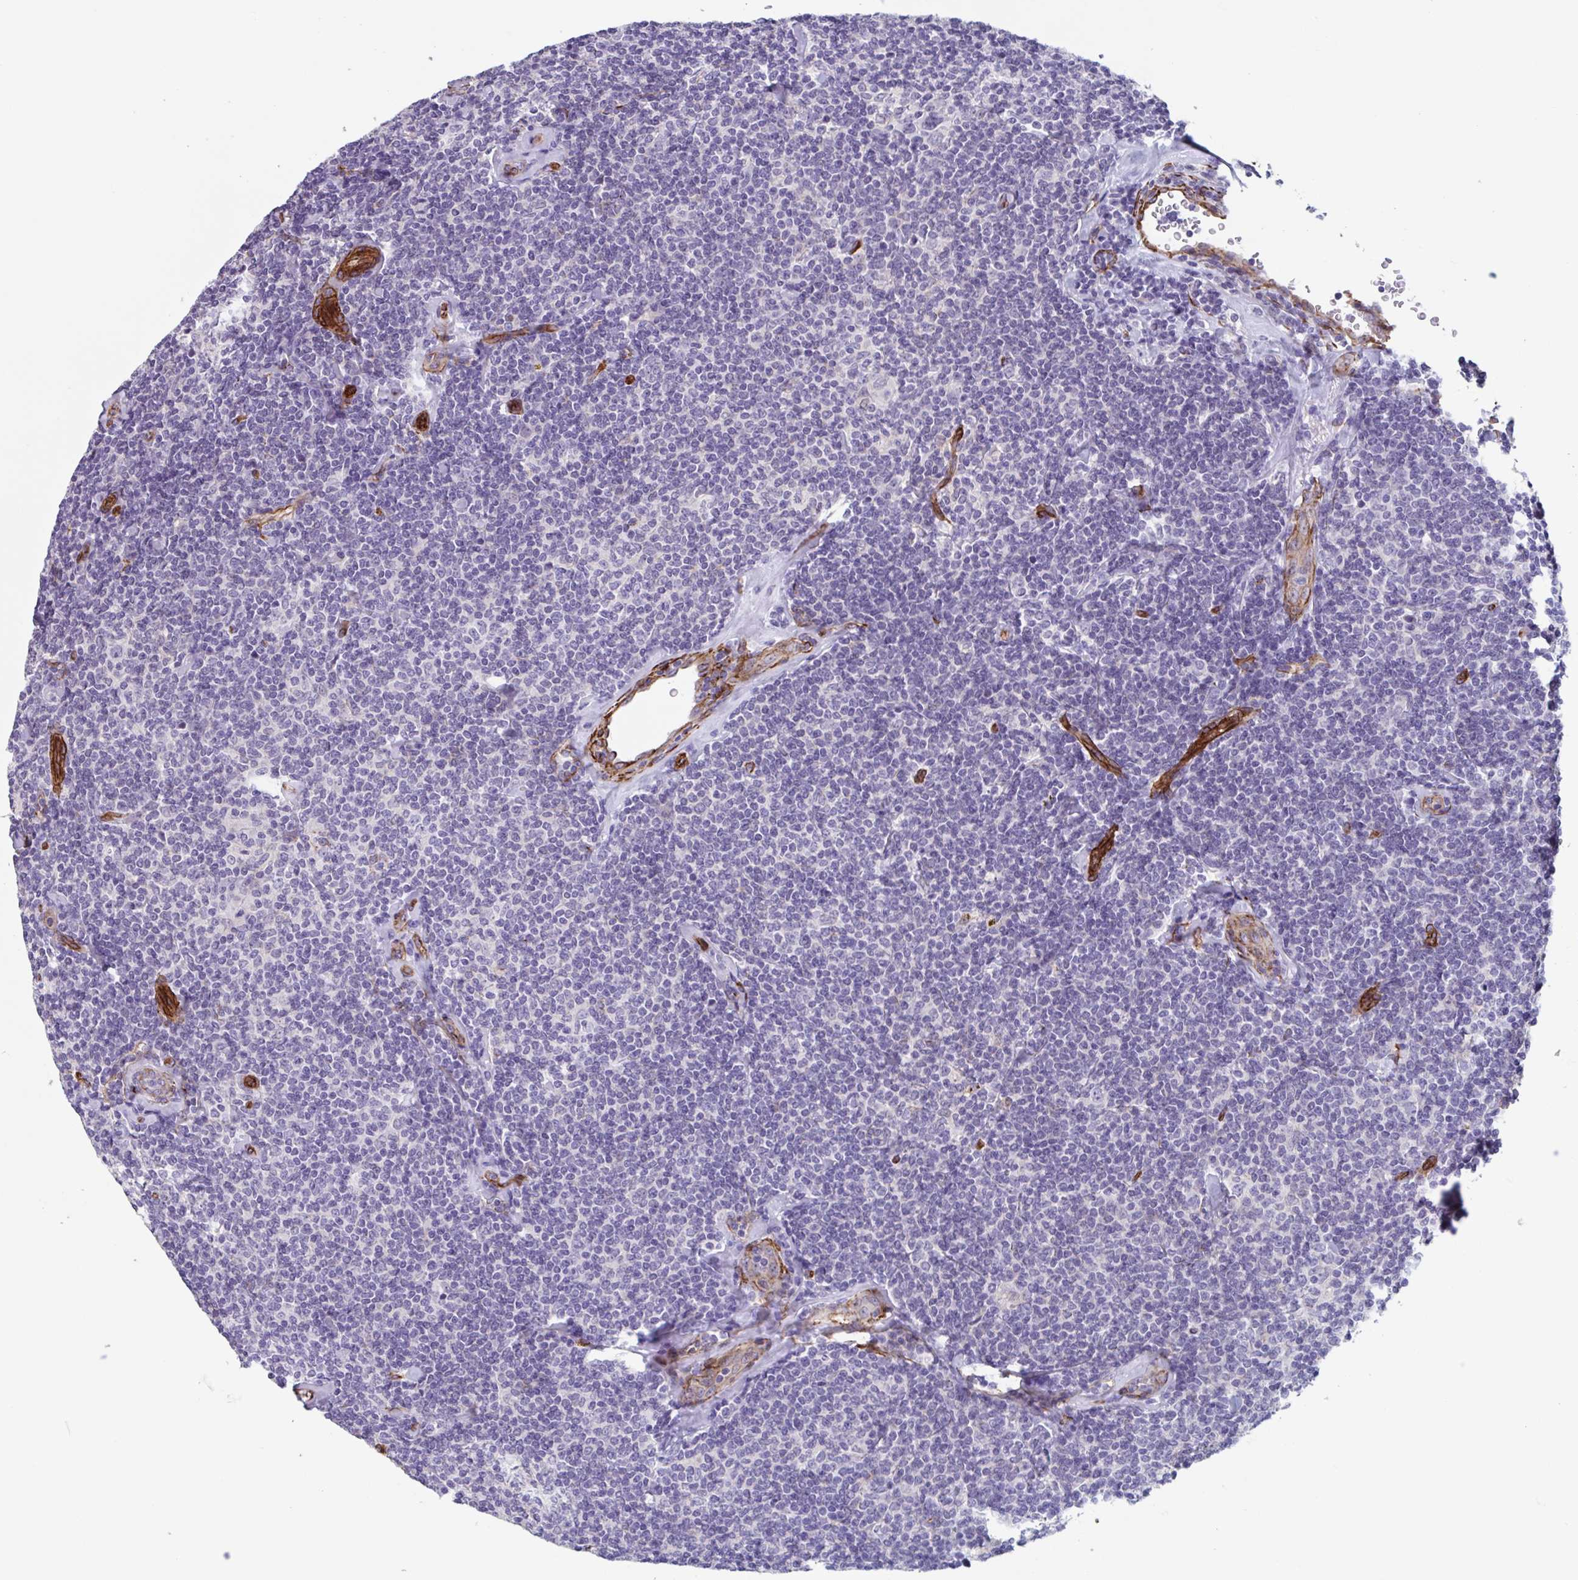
{"staining": {"intensity": "negative", "quantity": "none", "location": "none"}, "tissue": "lymphoma", "cell_type": "Tumor cells", "image_type": "cancer", "snomed": [{"axis": "morphology", "description": "Malignant lymphoma, non-Hodgkin's type, Low grade"}, {"axis": "topography", "description": "Lymph node"}], "caption": "Histopathology image shows no significant protein positivity in tumor cells of malignant lymphoma, non-Hodgkin's type (low-grade). The staining is performed using DAB (3,3'-diaminobenzidine) brown chromogen with nuclei counter-stained in using hematoxylin.", "gene": "CITED4", "patient": {"sex": "female", "age": 56}}